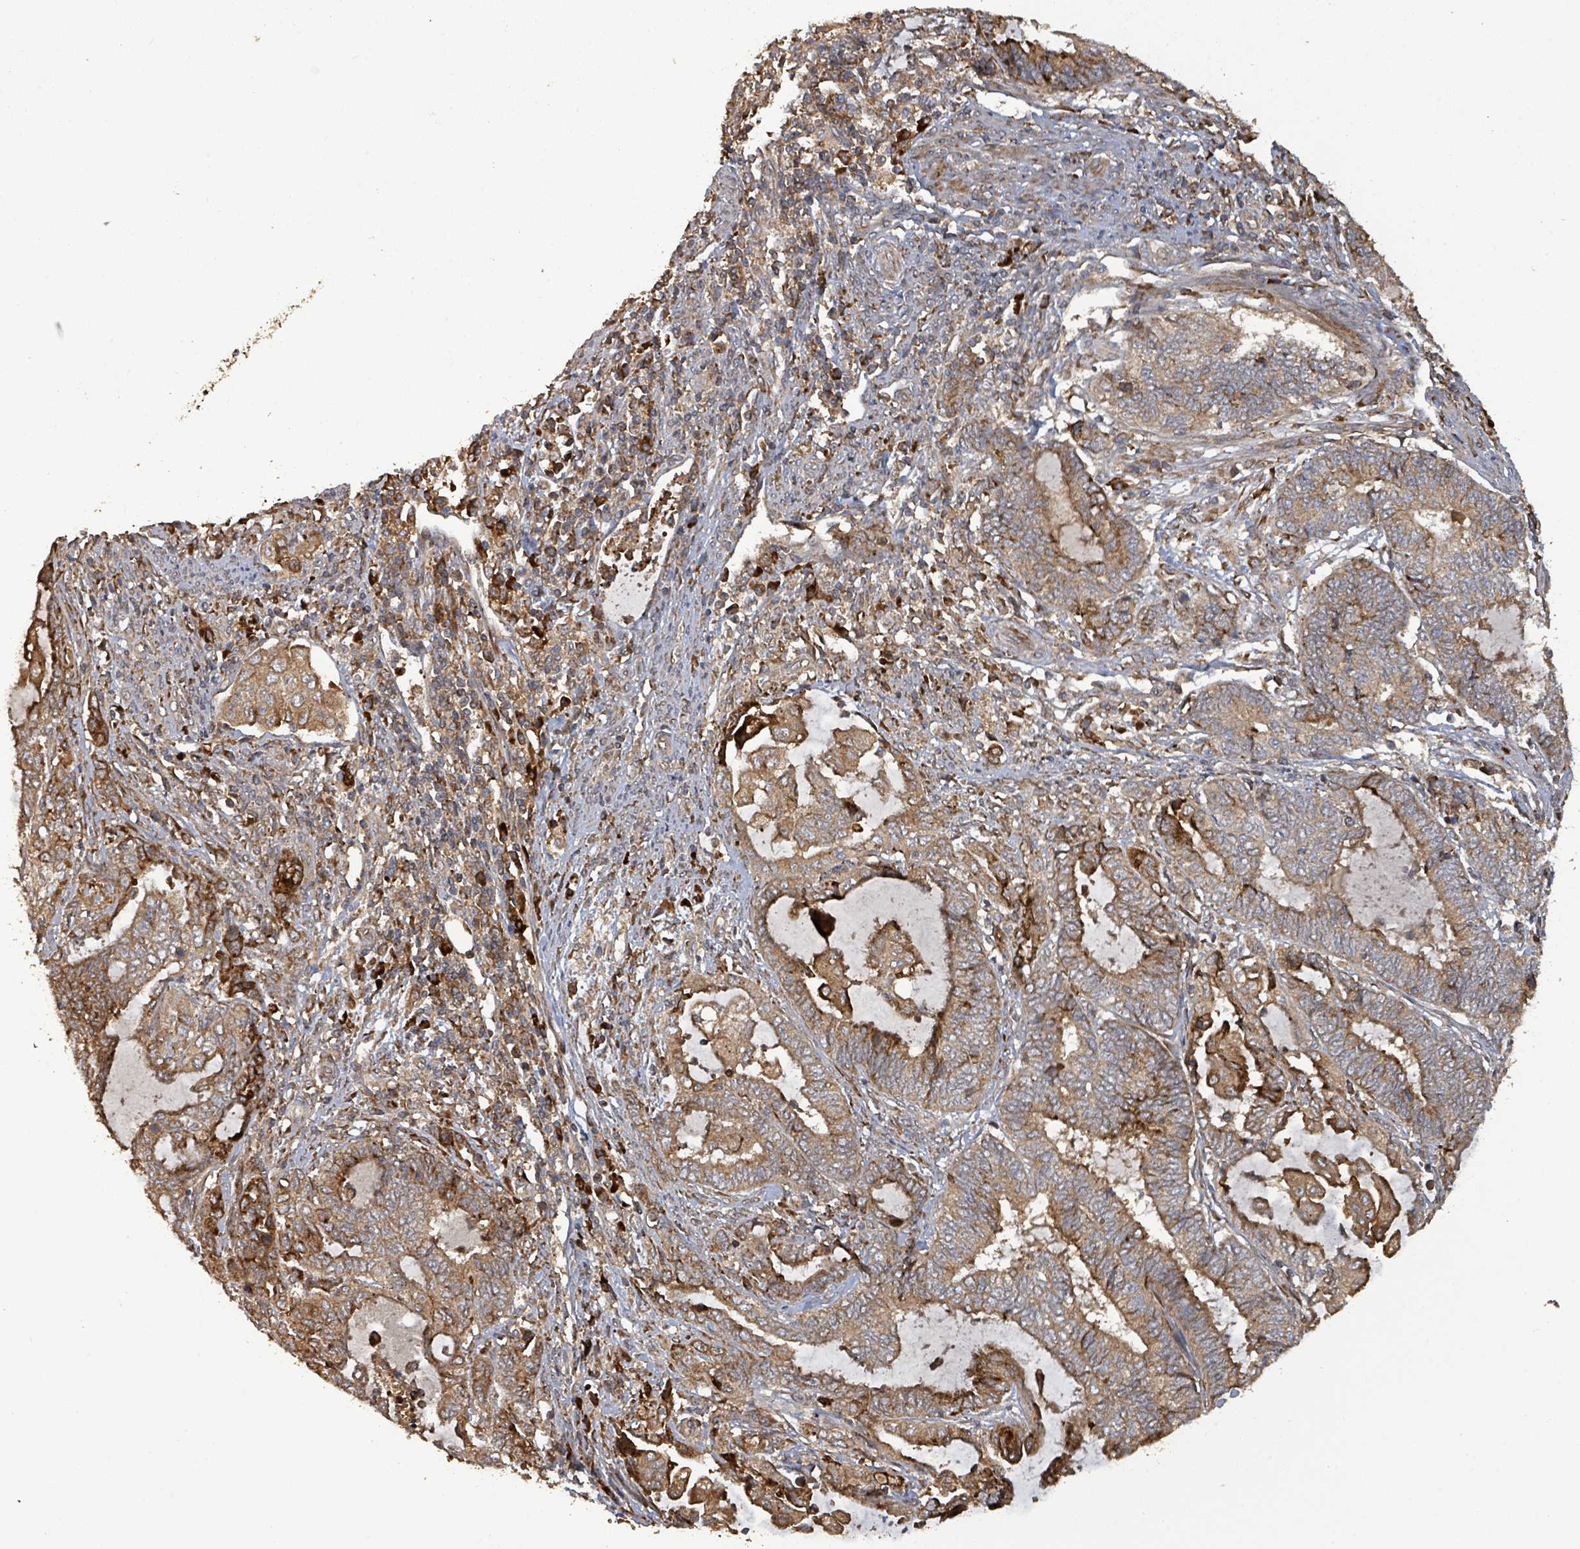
{"staining": {"intensity": "moderate", "quantity": ">75%", "location": "cytoplasmic/membranous"}, "tissue": "endometrial cancer", "cell_type": "Tumor cells", "image_type": "cancer", "snomed": [{"axis": "morphology", "description": "Adenocarcinoma, NOS"}, {"axis": "topography", "description": "Uterus"}, {"axis": "topography", "description": "Endometrium"}], "caption": "Immunohistochemistry (IHC) (DAB (3,3'-diaminobenzidine)) staining of endometrial adenocarcinoma shows moderate cytoplasmic/membranous protein expression in about >75% of tumor cells. The staining is performed using DAB brown chromogen to label protein expression. The nuclei are counter-stained blue using hematoxylin.", "gene": "STARD4", "patient": {"sex": "female", "age": 70}}